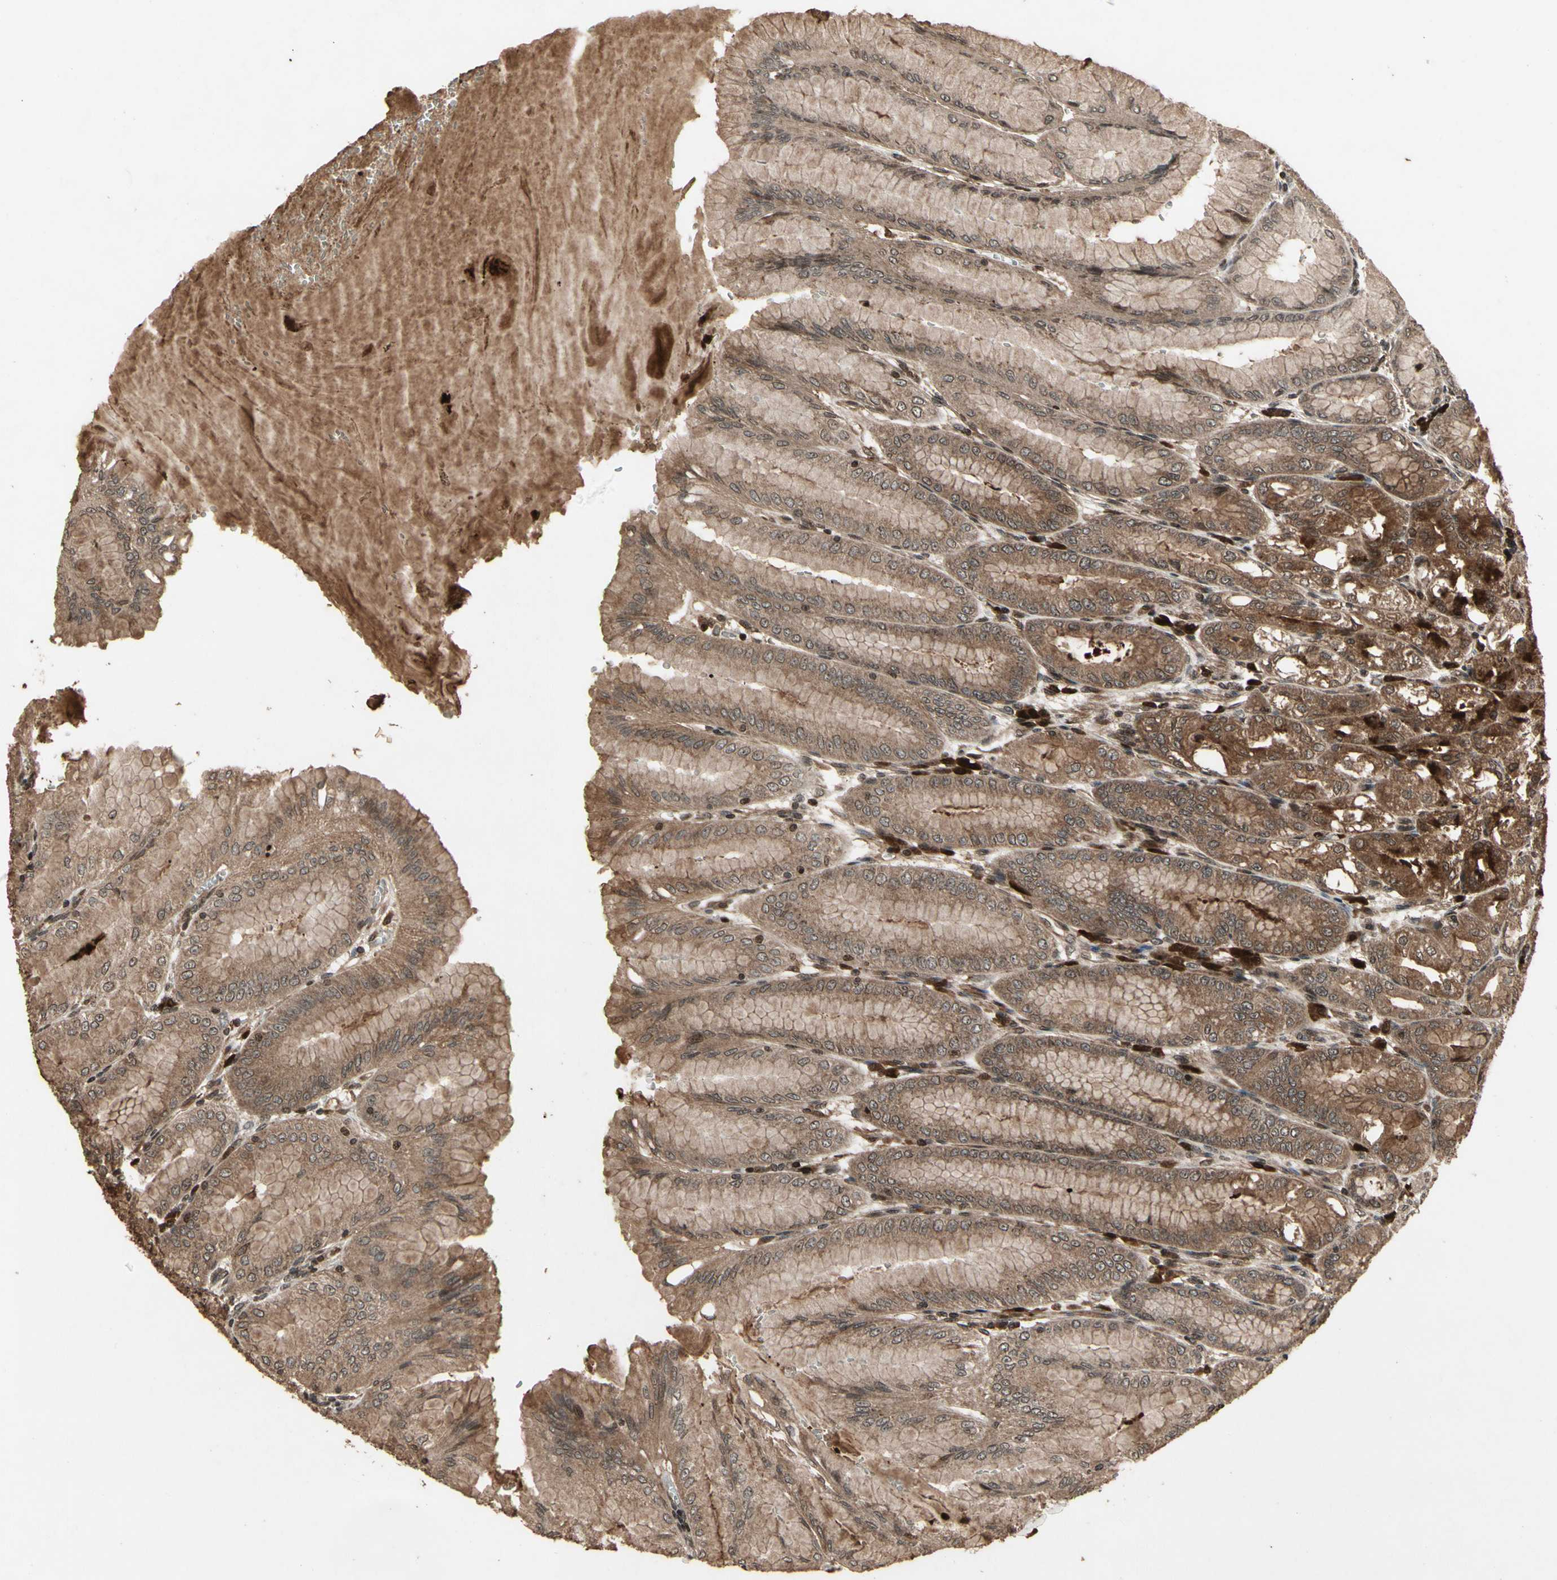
{"staining": {"intensity": "strong", "quantity": ">75%", "location": "cytoplasmic/membranous"}, "tissue": "stomach", "cell_type": "Glandular cells", "image_type": "normal", "snomed": [{"axis": "morphology", "description": "Normal tissue, NOS"}, {"axis": "topography", "description": "Stomach, lower"}], "caption": "Immunohistochemistry (IHC) of normal human stomach exhibits high levels of strong cytoplasmic/membranous staining in approximately >75% of glandular cells.", "gene": "GLRX", "patient": {"sex": "male", "age": 71}}